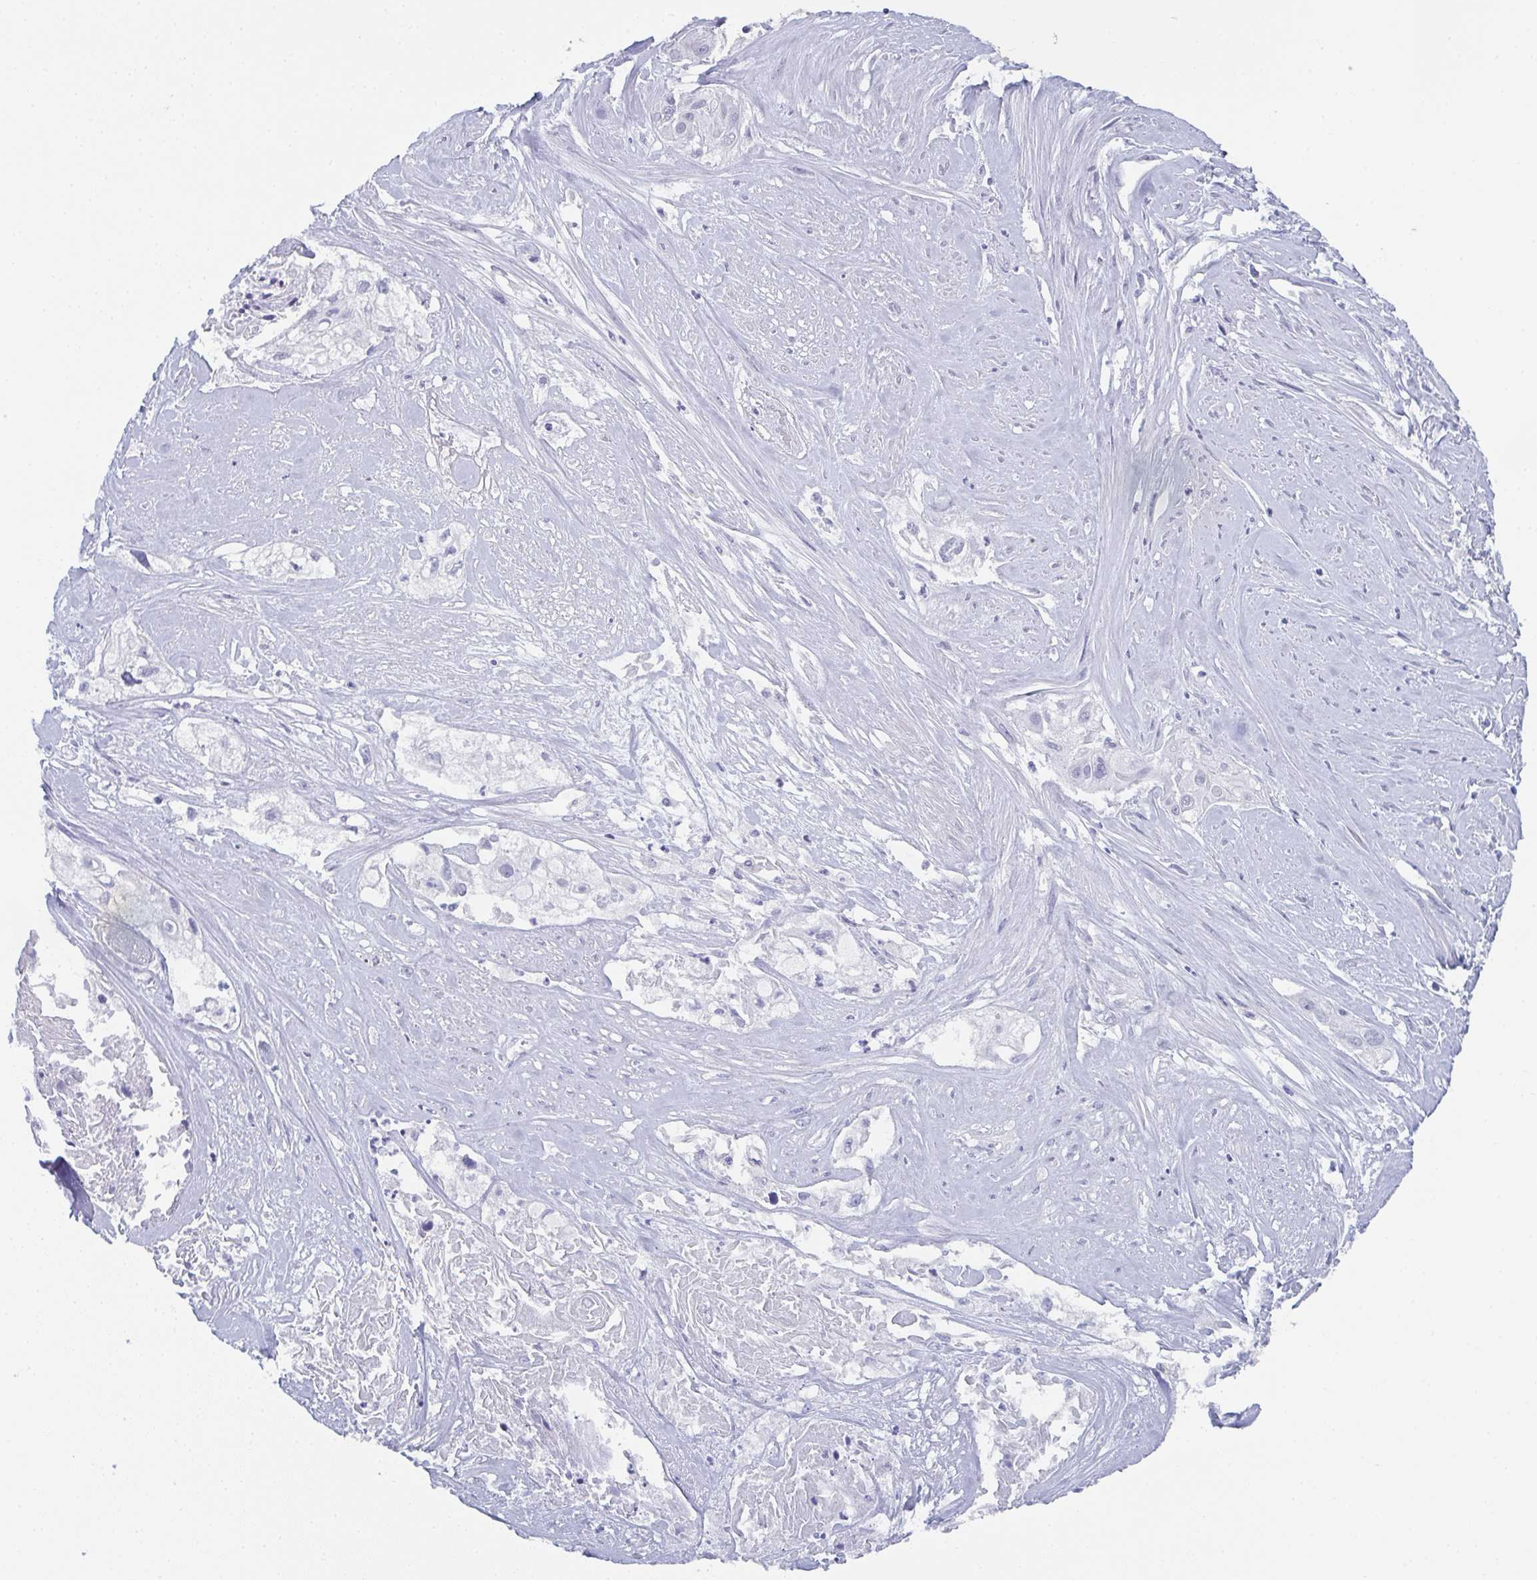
{"staining": {"intensity": "negative", "quantity": "none", "location": "none"}, "tissue": "cervical cancer", "cell_type": "Tumor cells", "image_type": "cancer", "snomed": [{"axis": "morphology", "description": "Squamous cell carcinoma, NOS"}, {"axis": "topography", "description": "Cervix"}], "caption": "Tumor cells show no significant protein staining in cervical squamous cell carcinoma.", "gene": "DYDC2", "patient": {"sex": "female", "age": 49}}